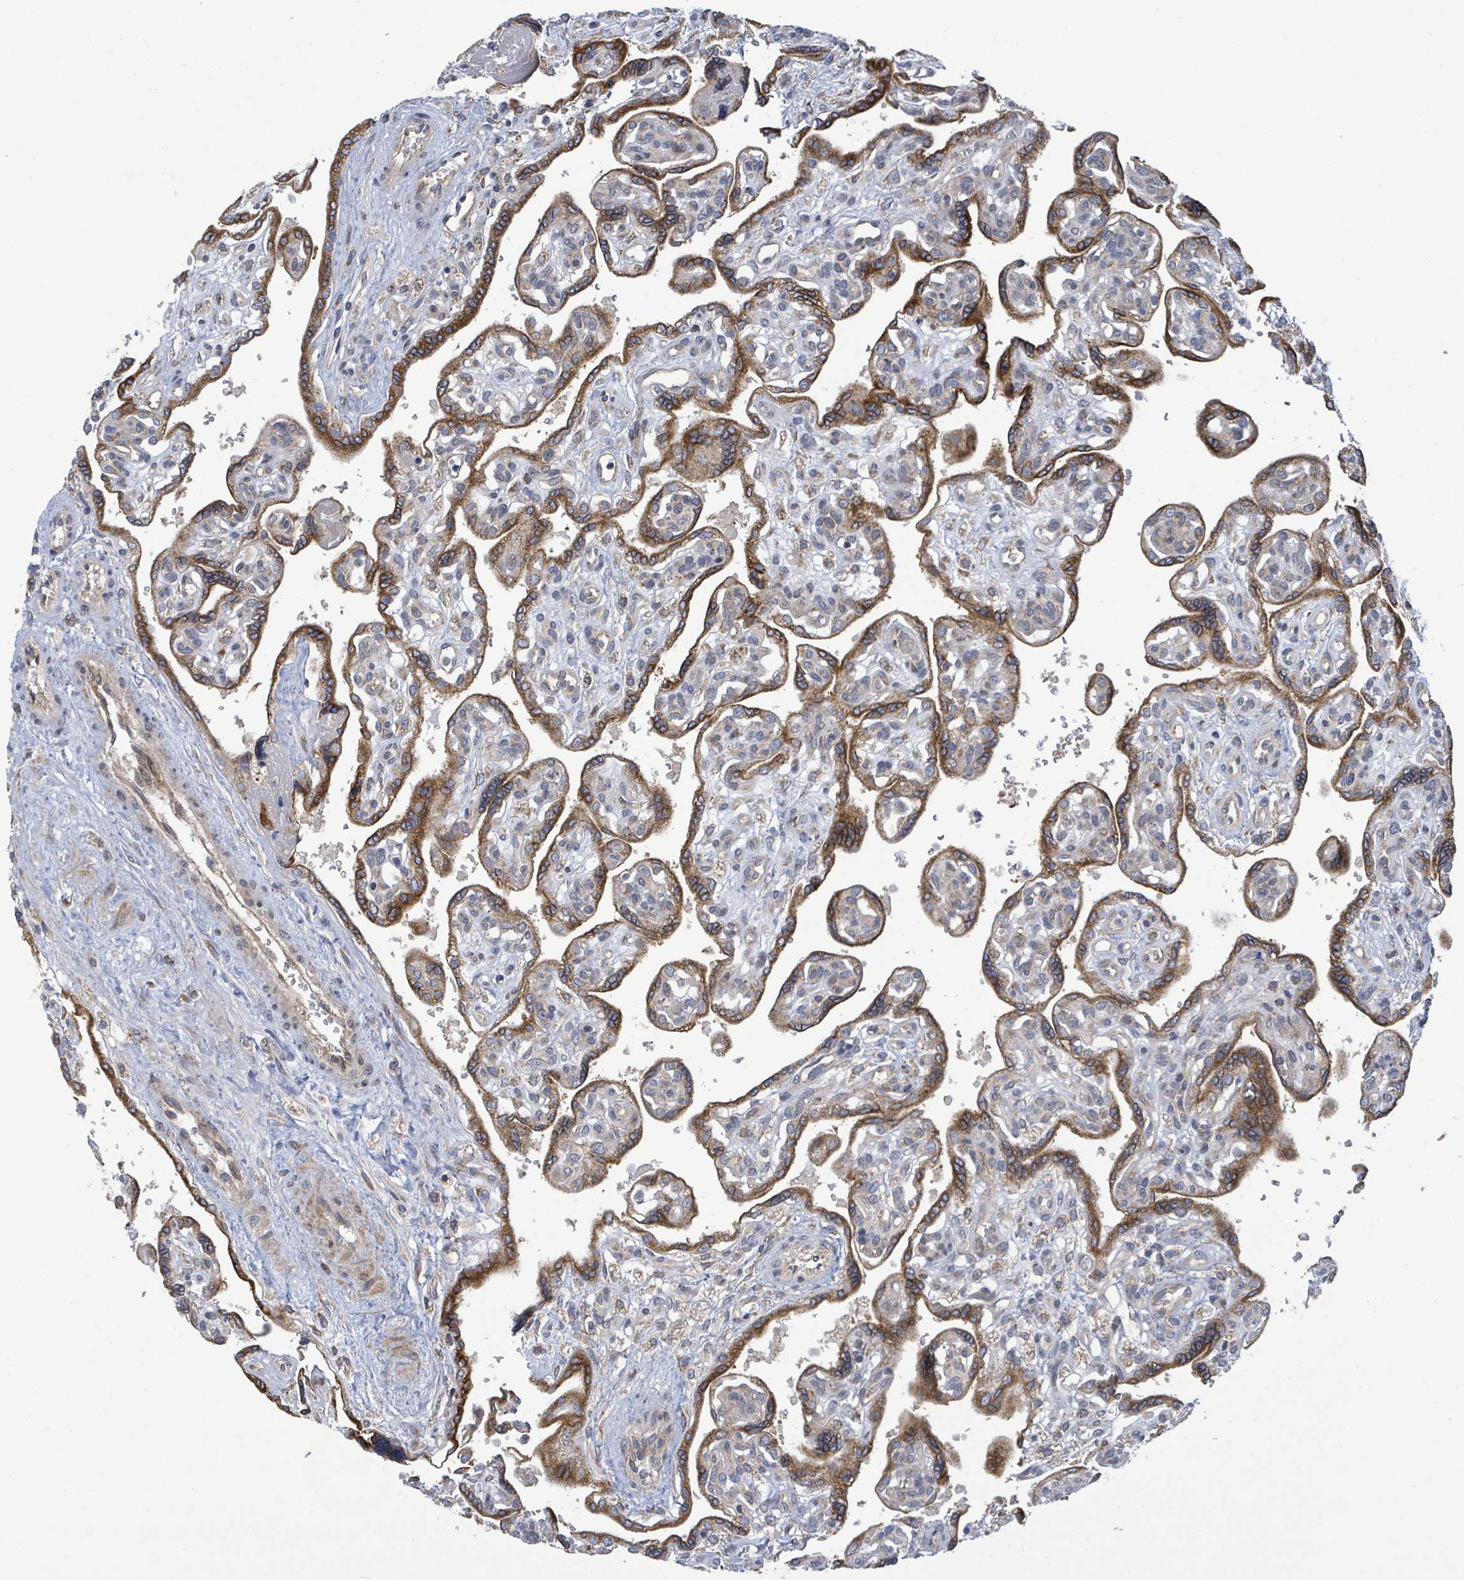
{"staining": {"intensity": "weak", "quantity": "<25%", "location": "cytoplasmic/membranous"}, "tissue": "placenta", "cell_type": "Decidual cells", "image_type": "normal", "snomed": [{"axis": "morphology", "description": "Normal tissue, NOS"}, {"axis": "topography", "description": "Placenta"}], "caption": "A high-resolution micrograph shows IHC staining of unremarkable placenta, which reveals no significant positivity in decidual cells.", "gene": "NOMO1", "patient": {"sex": "female", "age": 39}}